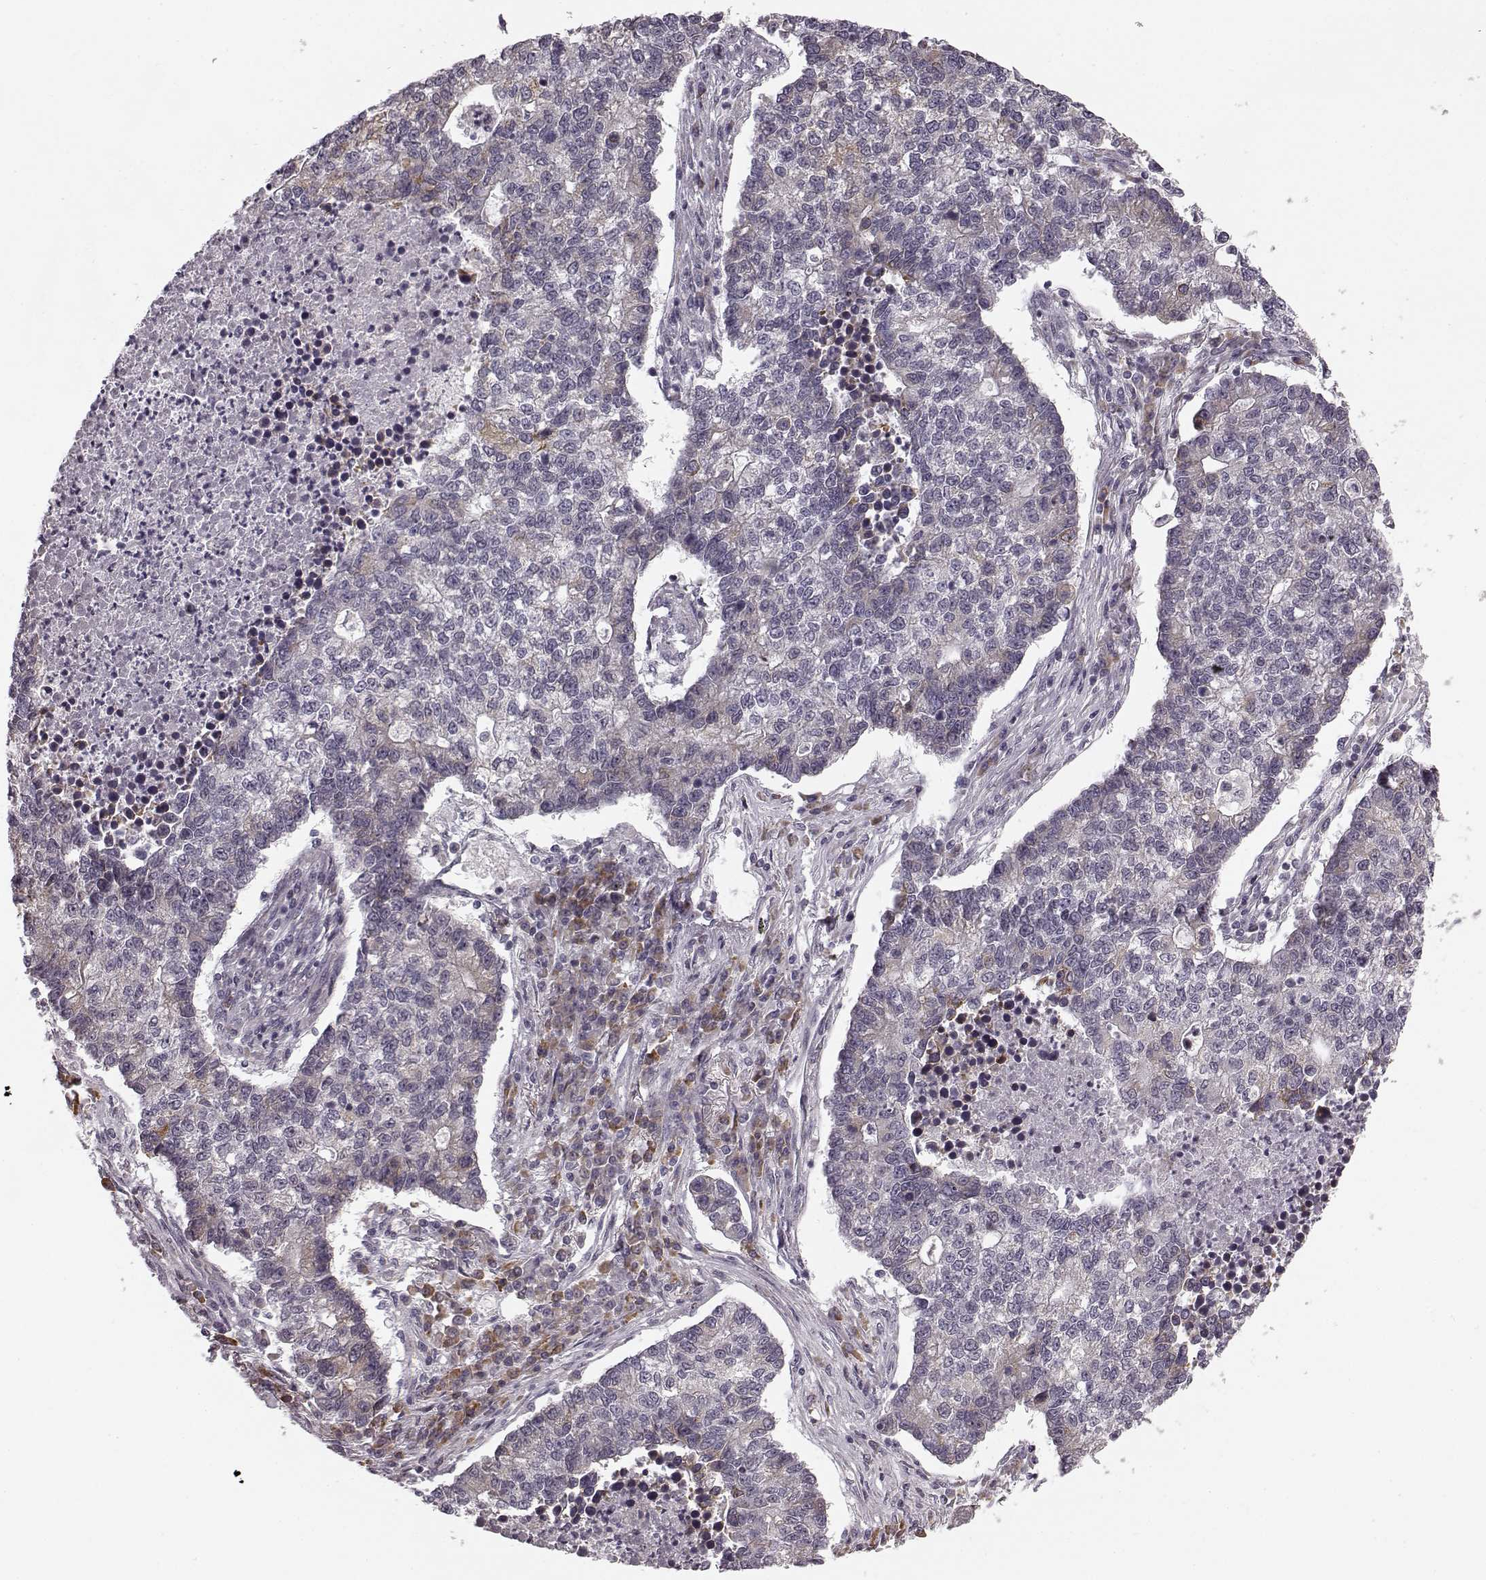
{"staining": {"intensity": "weak", "quantity": "<25%", "location": "cytoplasmic/membranous"}, "tissue": "lung cancer", "cell_type": "Tumor cells", "image_type": "cancer", "snomed": [{"axis": "morphology", "description": "Adenocarcinoma, NOS"}, {"axis": "topography", "description": "Lung"}], "caption": "This is an IHC micrograph of human adenocarcinoma (lung). There is no staining in tumor cells.", "gene": "FAM234B", "patient": {"sex": "male", "age": 57}}